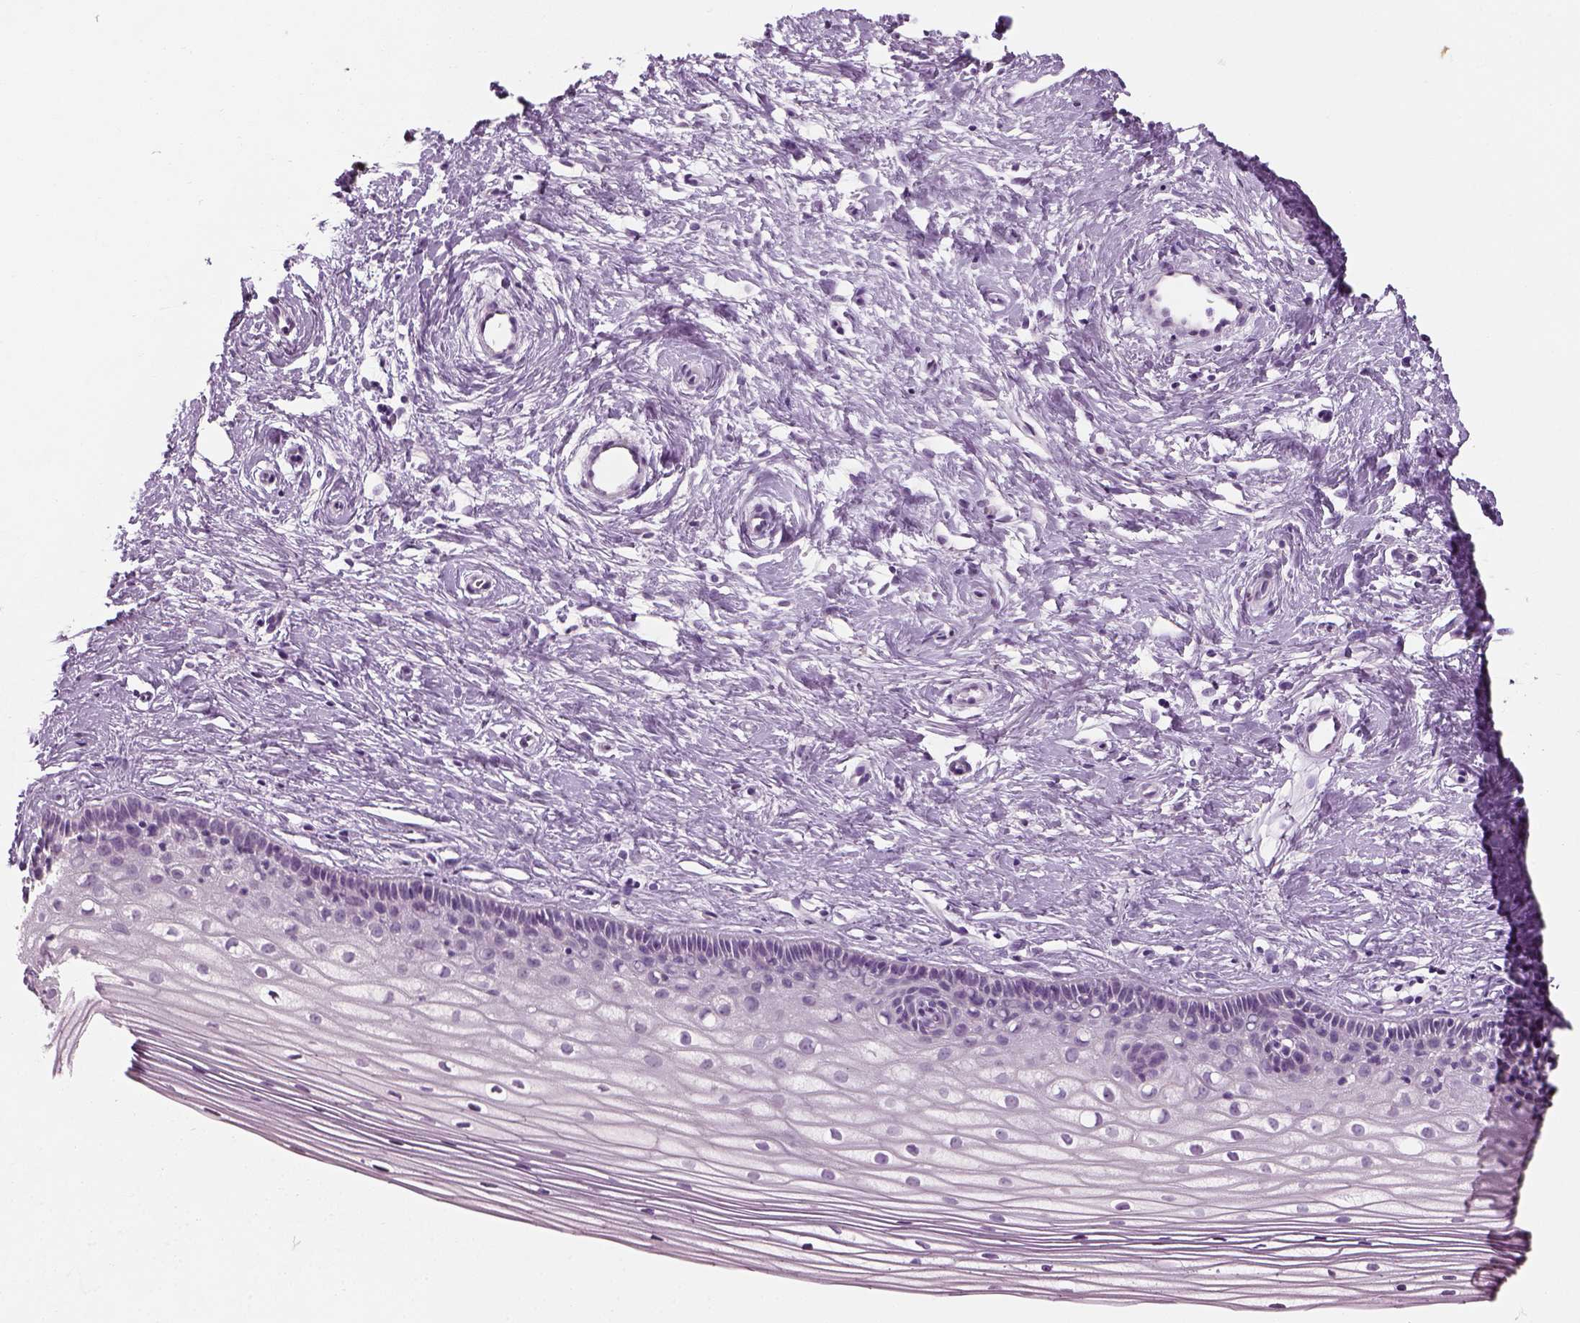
{"staining": {"intensity": "negative", "quantity": "none", "location": "none"}, "tissue": "cervix", "cell_type": "Glandular cells", "image_type": "normal", "snomed": [{"axis": "morphology", "description": "Normal tissue, NOS"}, {"axis": "topography", "description": "Cervix"}], "caption": "Glandular cells show no significant protein positivity in unremarkable cervix. The staining is performed using DAB brown chromogen with nuclei counter-stained in using hematoxylin.", "gene": "TH", "patient": {"sex": "female", "age": 40}}